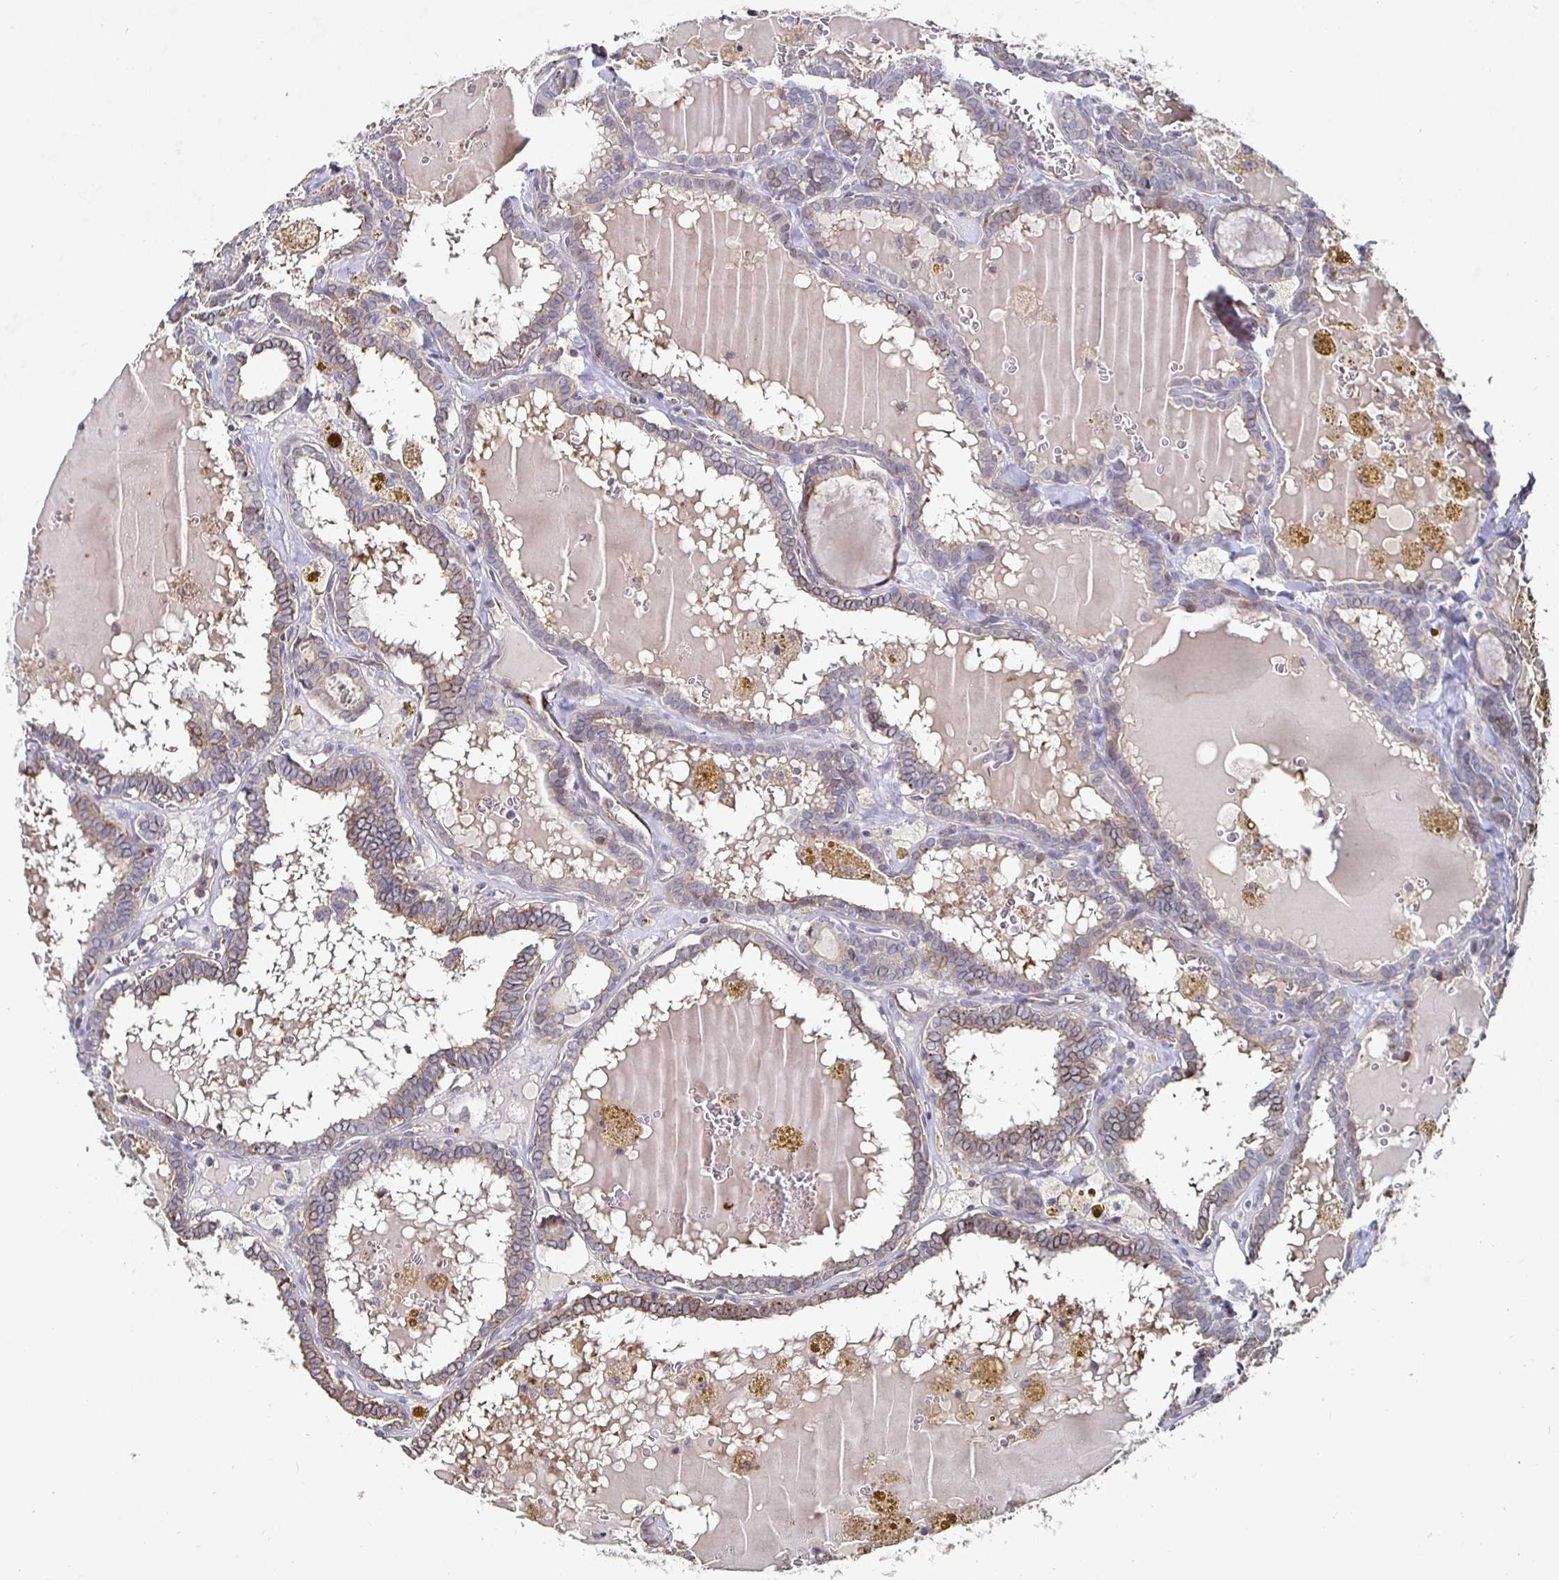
{"staining": {"intensity": "weak", "quantity": "25%-75%", "location": "cytoplasmic/membranous"}, "tissue": "thyroid cancer", "cell_type": "Tumor cells", "image_type": "cancer", "snomed": [{"axis": "morphology", "description": "Papillary adenocarcinoma, NOS"}, {"axis": "topography", "description": "Thyroid gland"}], "caption": "Immunohistochemical staining of human thyroid cancer (papillary adenocarcinoma) demonstrates low levels of weak cytoplasmic/membranous protein staining in about 25%-75% of tumor cells. (Brightfield microscopy of DAB IHC at high magnification).", "gene": "NRSN1", "patient": {"sex": "female", "age": 39}}